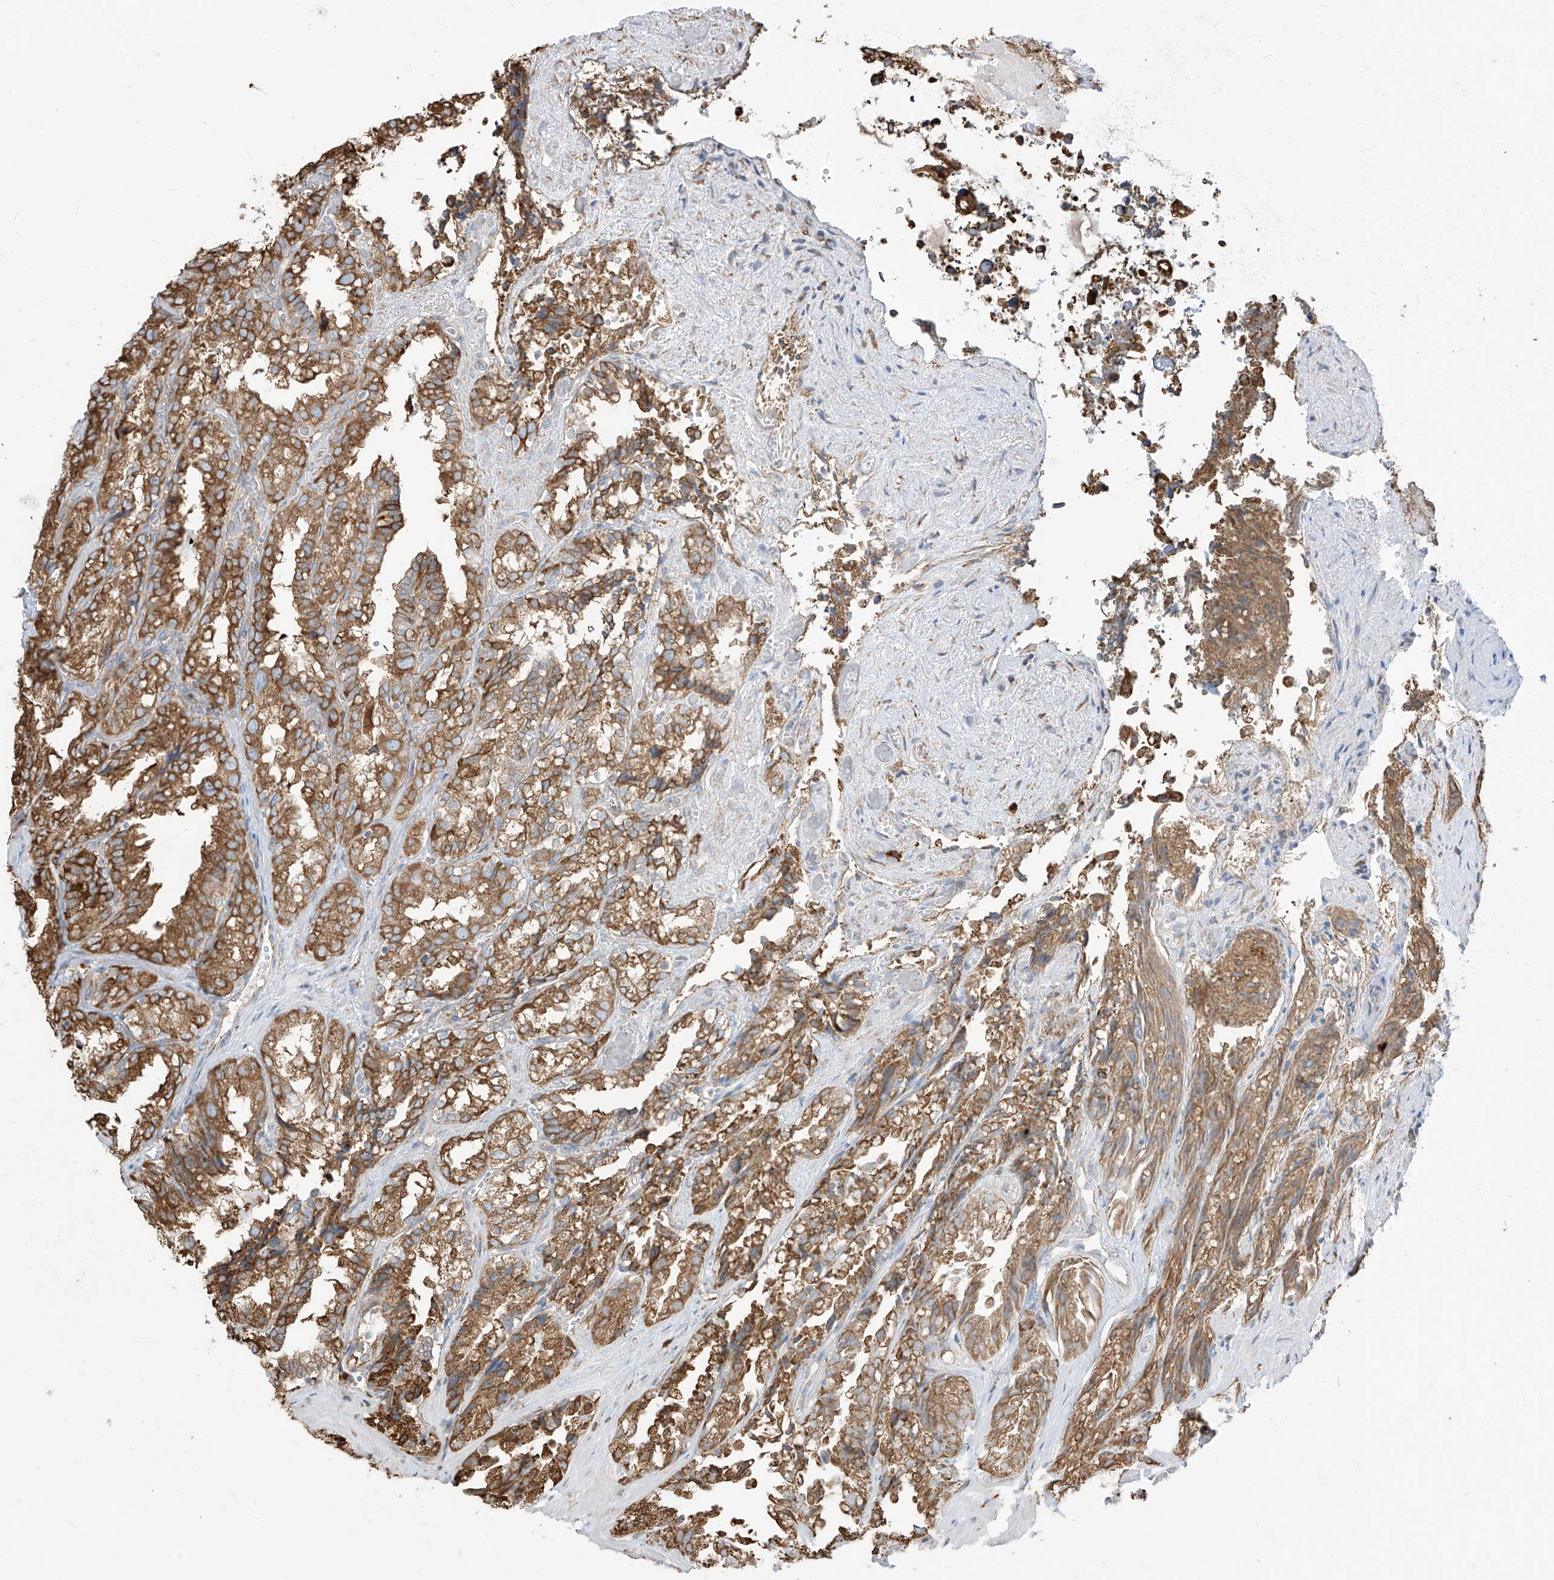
{"staining": {"intensity": "moderate", "quantity": ">75%", "location": "cytoplasmic/membranous"}, "tissue": "seminal vesicle", "cell_type": "Glandular cells", "image_type": "normal", "snomed": [{"axis": "morphology", "description": "Normal tissue, NOS"}, {"axis": "topography", "description": "Prostate"}, {"axis": "topography", "description": "Seminal veicle"}], "caption": "This photomicrograph shows normal seminal vesicle stained with IHC to label a protein in brown. The cytoplasmic/membranous of glandular cells show moderate positivity for the protein. Nuclei are counter-stained blue.", "gene": "PDIA6", "patient": {"sex": "male", "age": 51}}